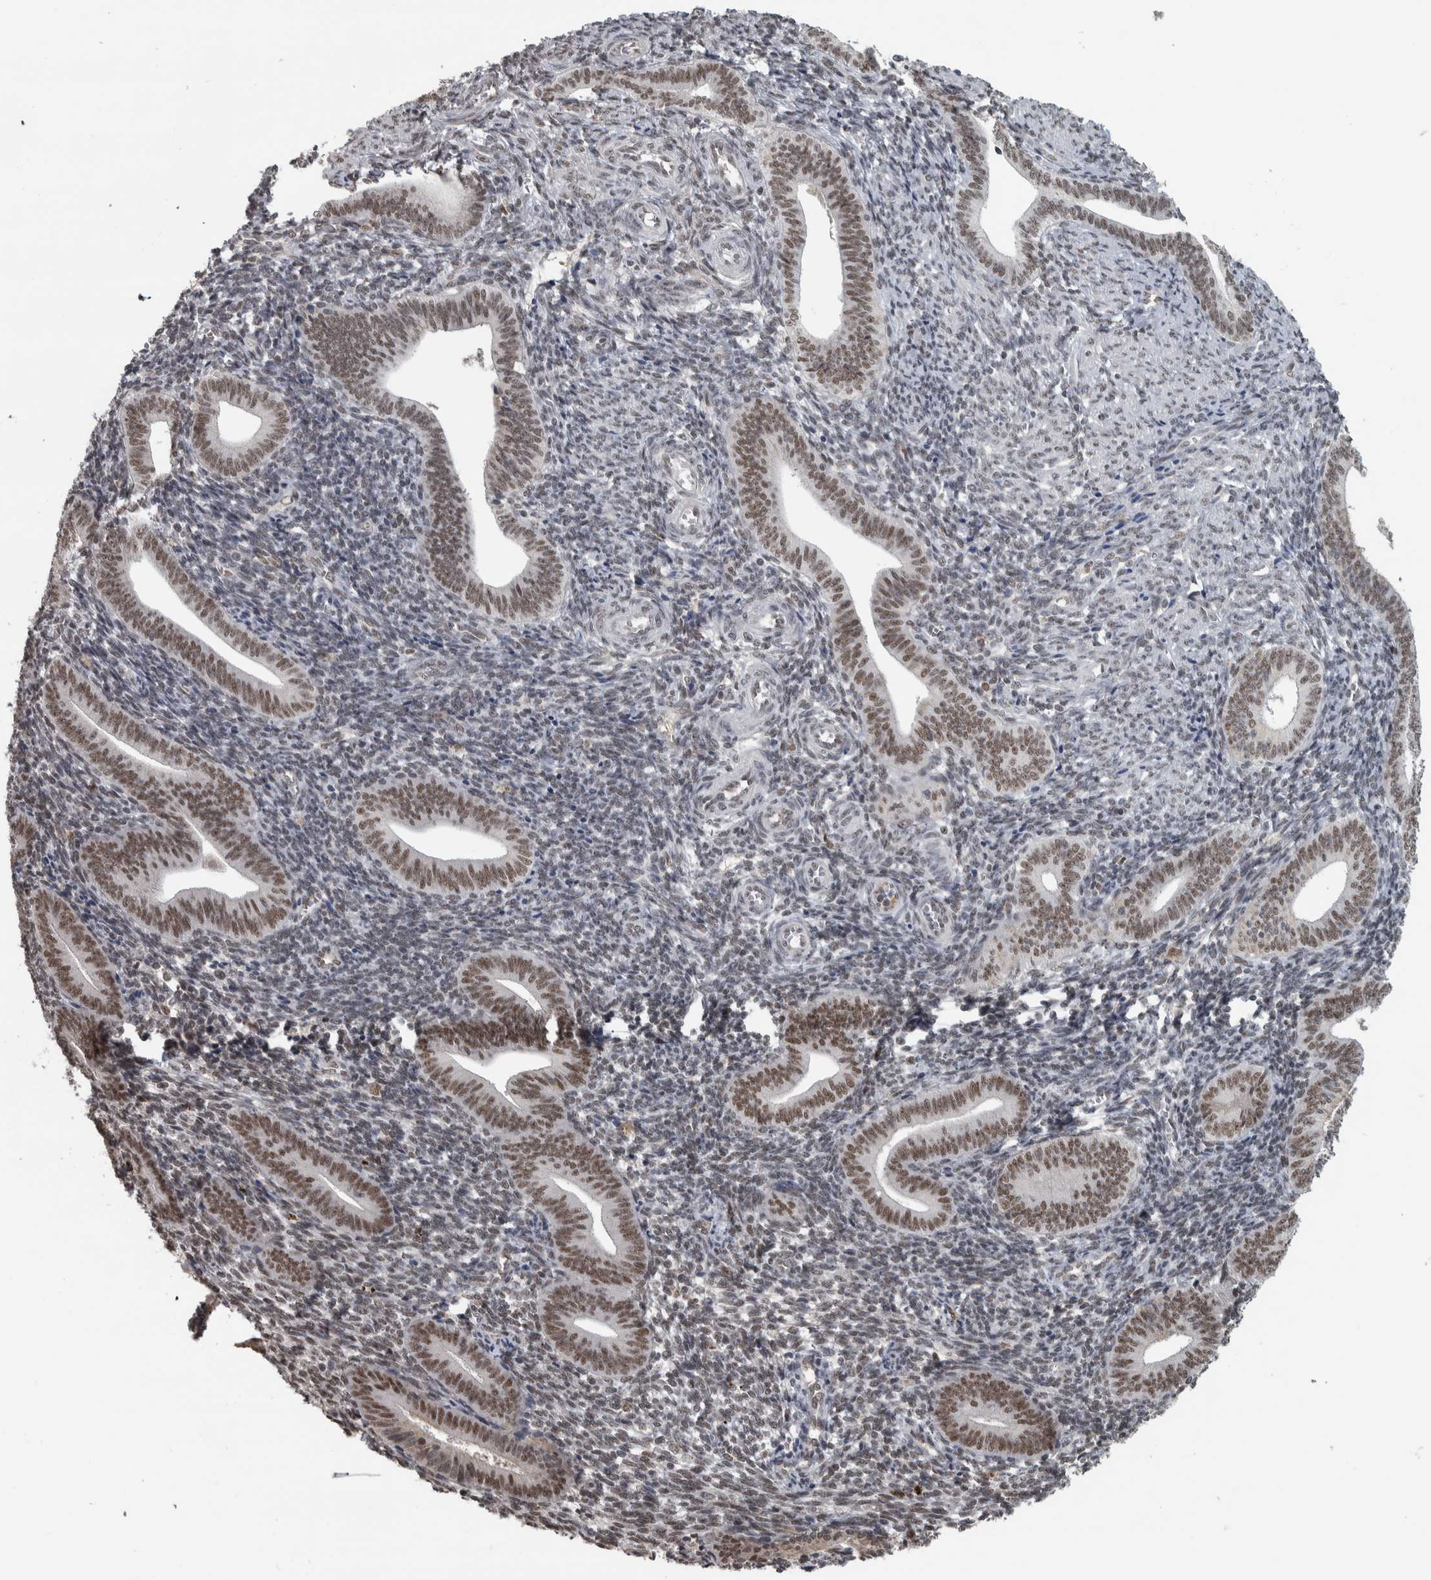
{"staining": {"intensity": "moderate", "quantity": "25%-75%", "location": "nuclear"}, "tissue": "endometrium", "cell_type": "Cells in endometrial stroma", "image_type": "normal", "snomed": [{"axis": "morphology", "description": "Normal tissue, NOS"}, {"axis": "topography", "description": "Uterus"}, {"axis": "topography", "description": "Endometrium"}], "caption": "DAB (3,3'-diaminobenzidine) immunohistochemical staining of normal endometrium displays moderate nuclear protein positivity in about 25%-75% of cells in endometrial stroma. The protein of interest is stained brown, and the nuclei are stained in blue (DAB (3,3'-diaminobenzidine) IHC with brightfield microscopy, high magnification).", "gene": "DDX42", "patient": {"sex": "female", "age": 33}}